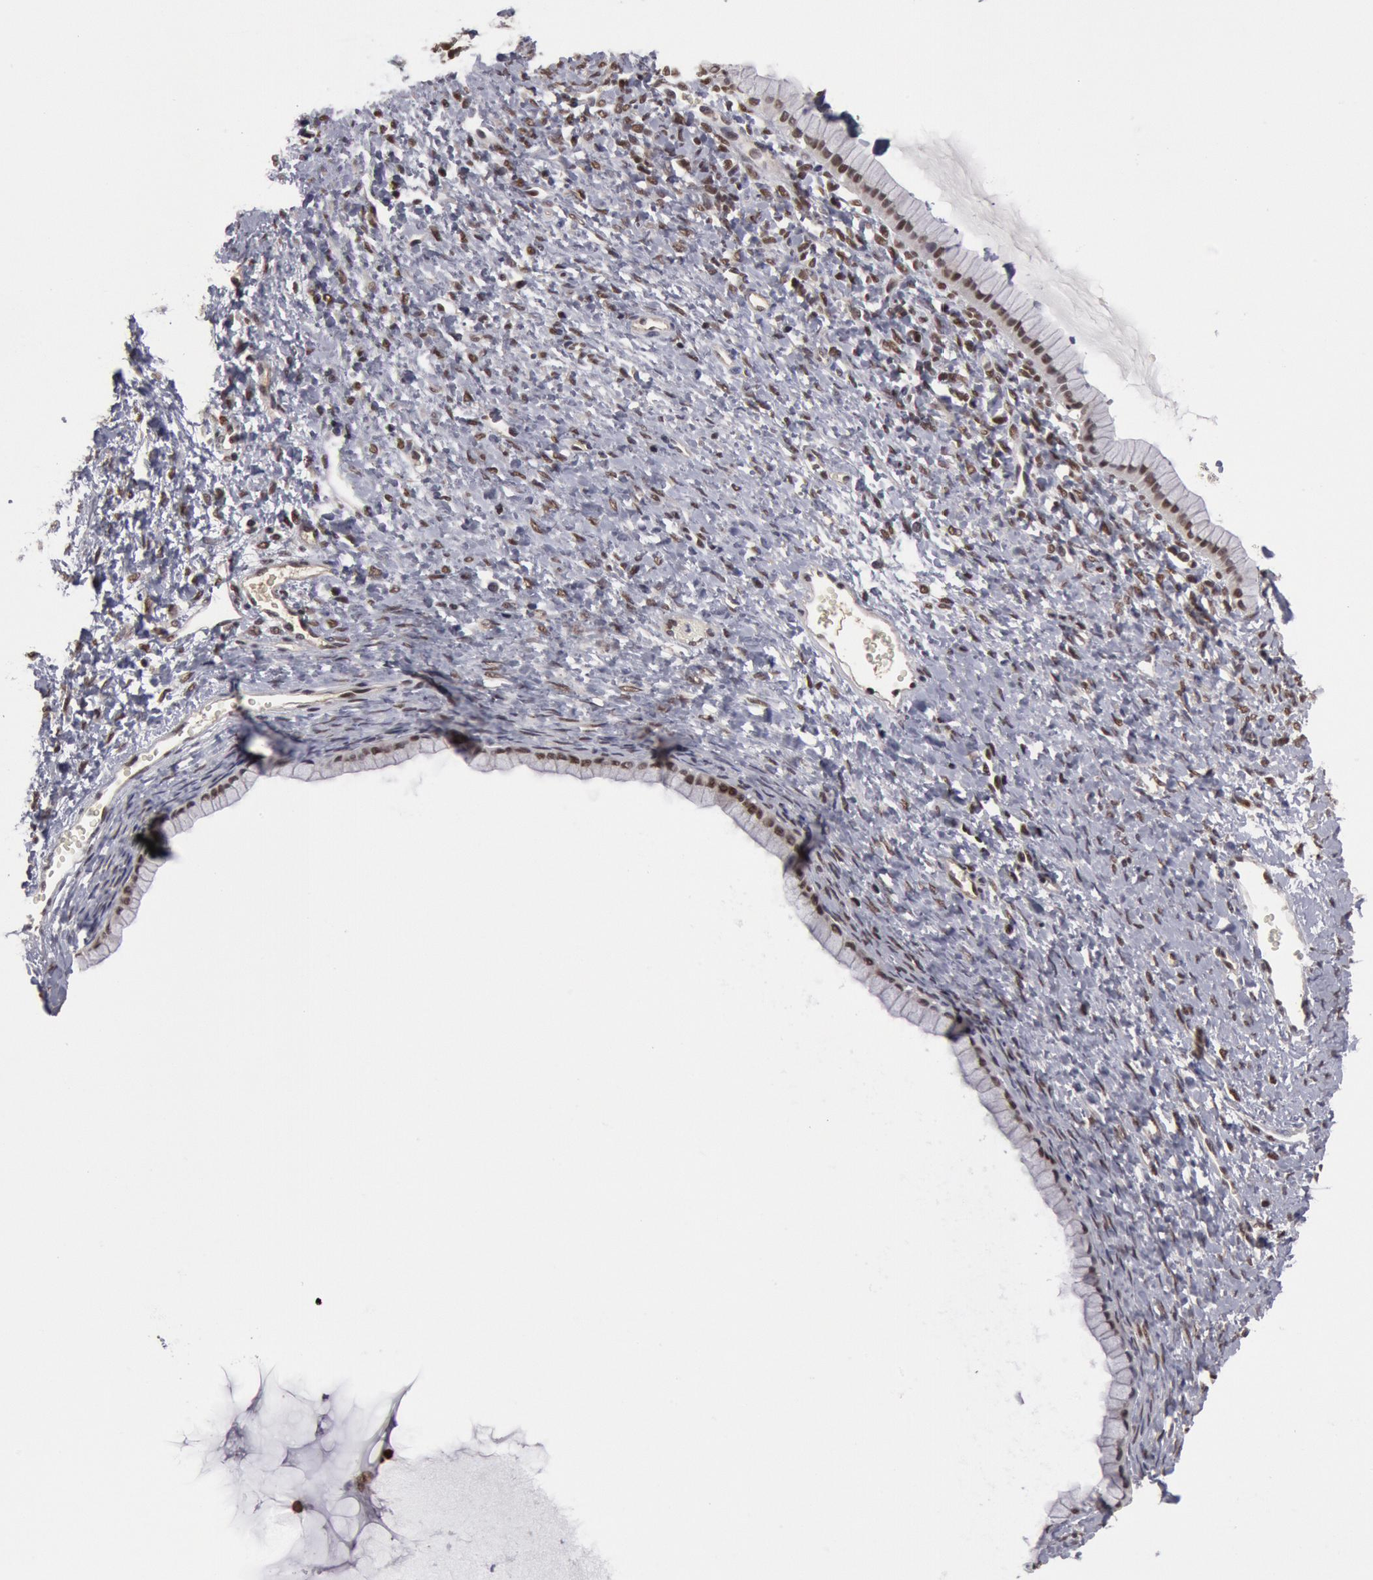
{"staining": {"intensity": "moderate", "quantity": ">75%", "location": "nuclear"}, "tissue": "ovarian cancer", "cell_type": "Tumor cells", "image_type": "cancer", "snomed": [{"axis": "morphology", "description": "Cystadenocarcinoma, mucinous, NOS"}, {"axis": "topography", "description": "Ovary"}], "caption": "This is a micrograph of immunohistochemistry staining of mucinous cystadenocarcinoma (ovarian), which shows moderate positivity in the nuclear of tumor cells.", "gene": "PPP4R3B", "patient": {"sex": "female", "age": 25}}